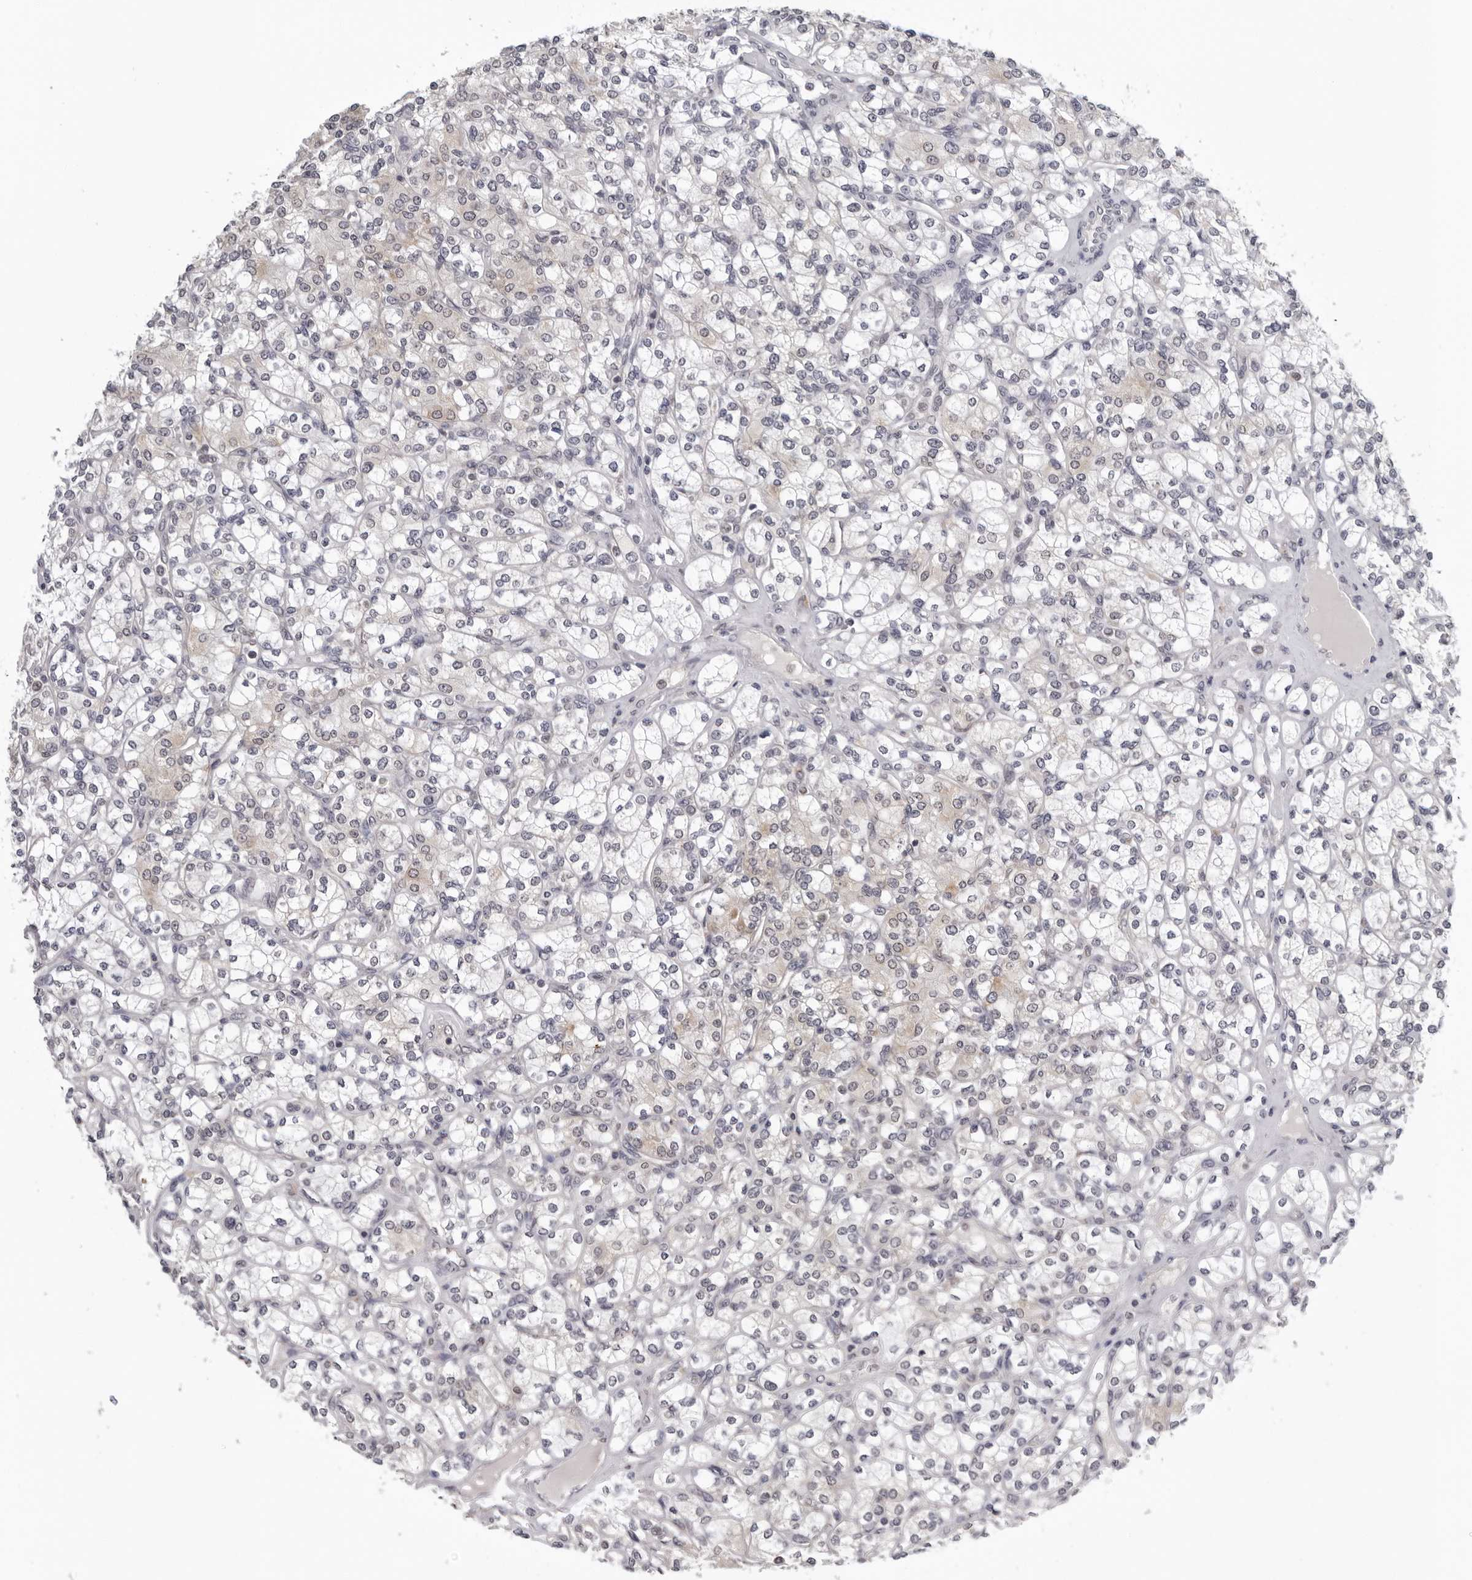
{"staining": {"intensity": "negative", "quantity": "none", "location": "none"}, "tissue": "renal cancer", "cell_type": "Tumor cells", "image_type": "cancer", "snomed": [{"axis": "morphology", "description": "Adenocarcinoma, NOS"}, {"axis": "topography", "description": "Kidney"}], "caption": "This is an immunohistochemistry (IHC) micrograph of renal adenocarcinoma. There is no positivity in tumor cells.", "gene": "CPT2", "patient": {"sex": "male", "age": 77}}